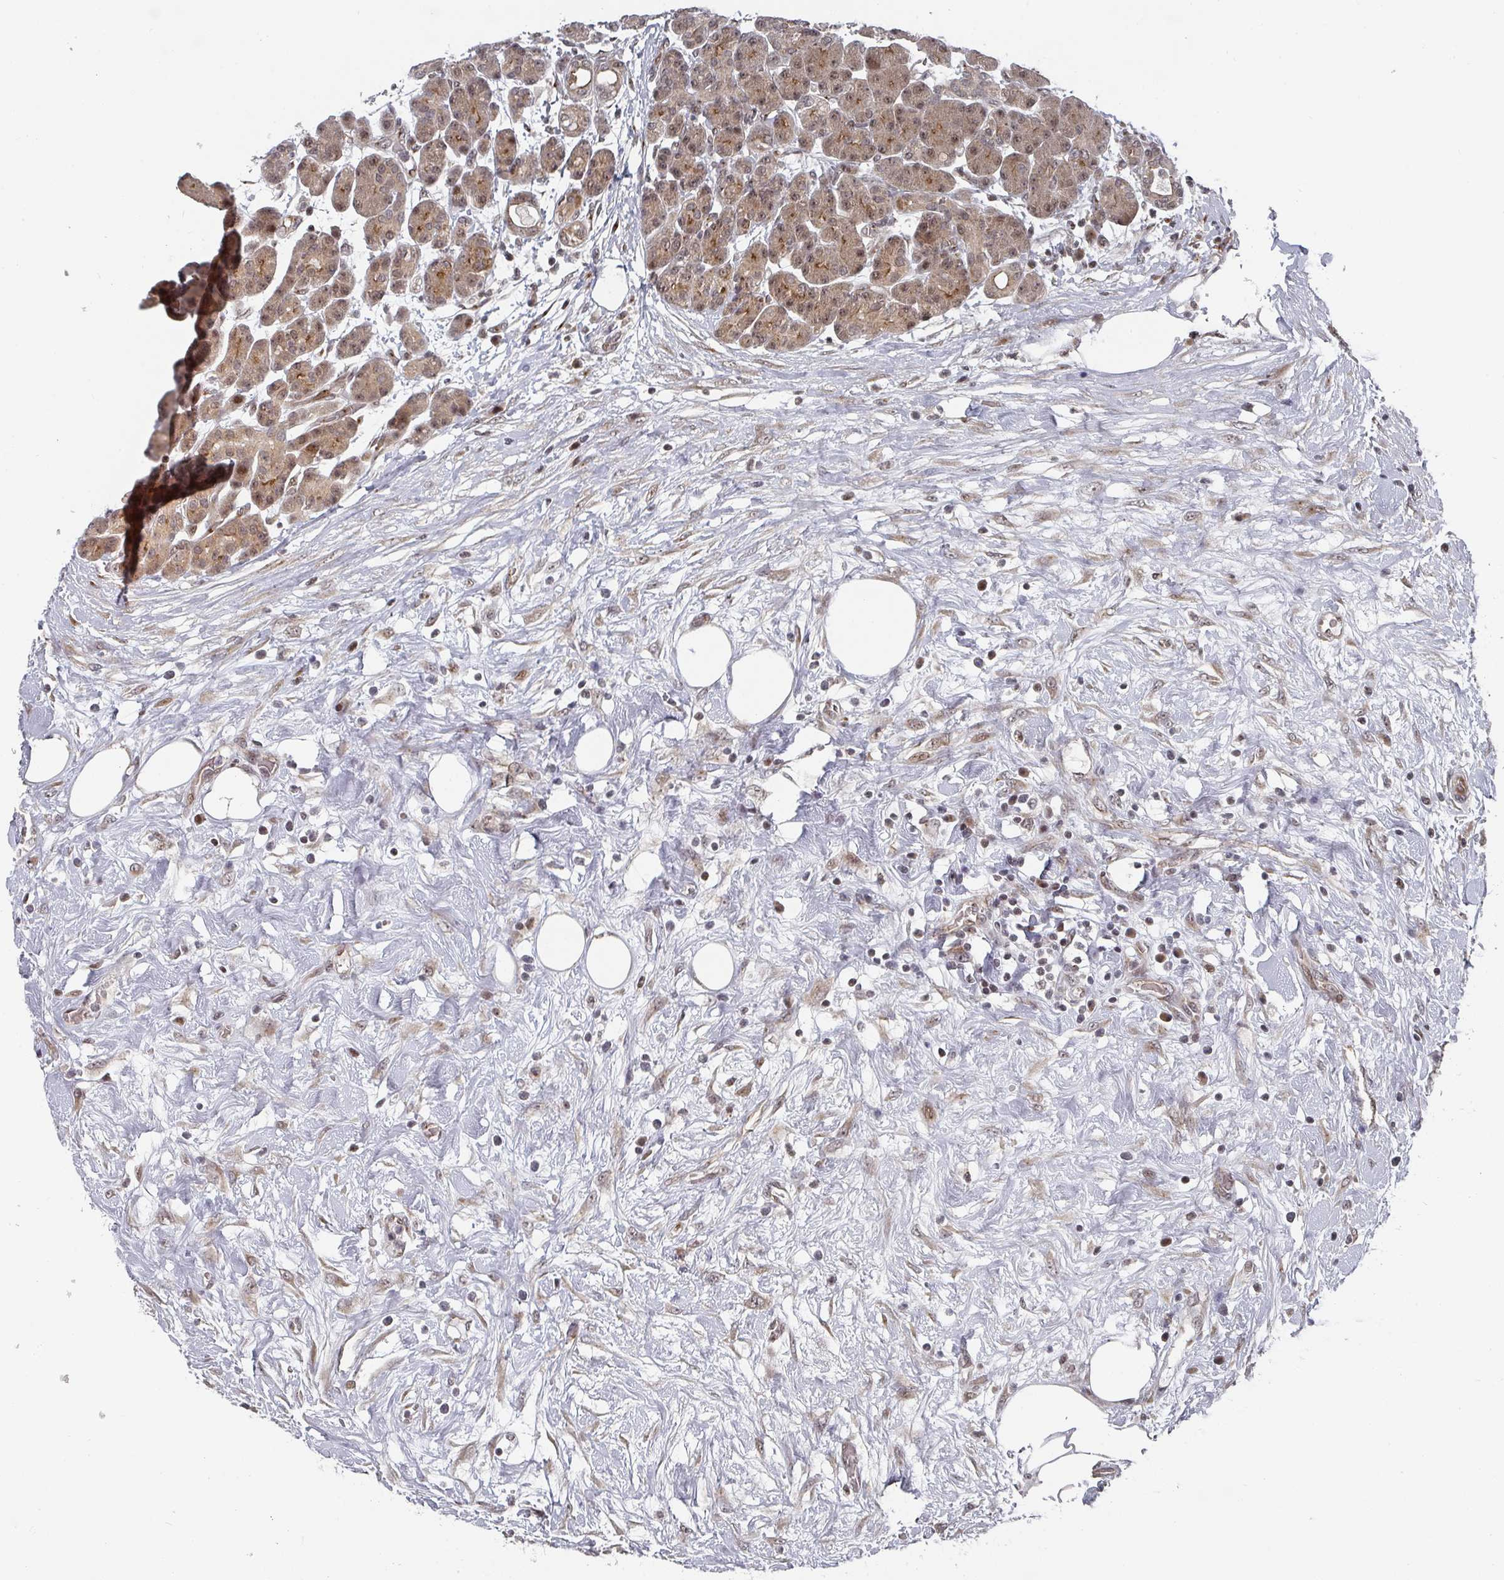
{"staining": {"intensity": "moderate", "quantity": ">75%", "location": "cytoplasmic/membranous,nuclear"}, "tissue": "pancreas", "cell_type": "Exocrine glandular cells", "image_type": "normal", "snomed": [{"axis": "morphology", "description": "Normal tissue, NOS"}, {"axis": "topography", "description": "Pancreas"}], "caption": "High-magnification brightfield microscopy of normal pancreas stained with DAB (brown) and counterstained with hematoxylin (blue). exocrine glandular cells exhibit moderate cytoplasmic/membranous,nuclear positivity is identified in approximately>75% of cells.", "gene": "KIF1C", "patient": {"sex": "male", "age": 63}}